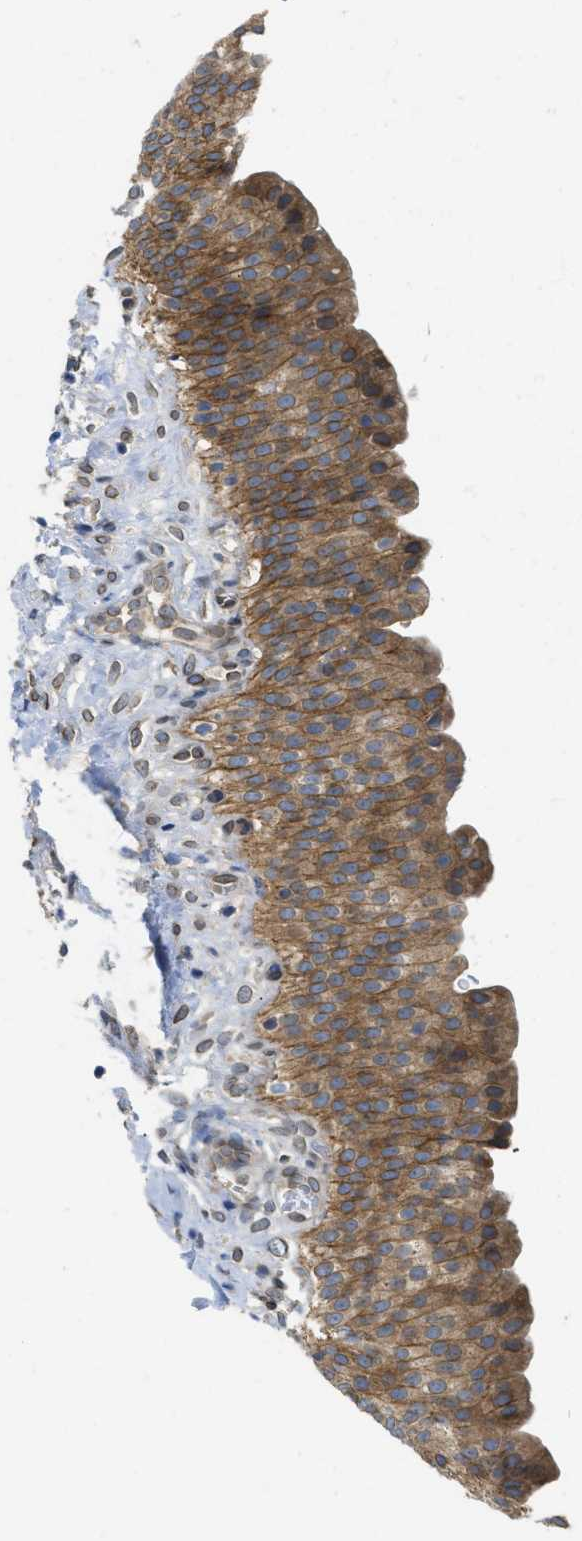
{"staining": {"intensity": "moderate", "quantity": ">75%", "location": "cytoplasmic/membranous"}, "tissue": "urinary bladder", "cell_type": "Urothelial cells", "image_type": "normal", "snomed": [{"axis": "morphology", "description": "Normal tissue, NOS"}, {"axis": "topography", "description": "Urinary bladder"}], "caption": "Brown immunohistochemical staining in normal human urinary bladder demonstrates moderate cytoplasmic/membranous staining in approximately >75% of urothelial cells. (DAB (3,3'-diaminobenzidine) IHC with brightfield microscopy, high magnification).", "gene": "EIF2AK3", "patient": {"sex": "female", "age": 79}}